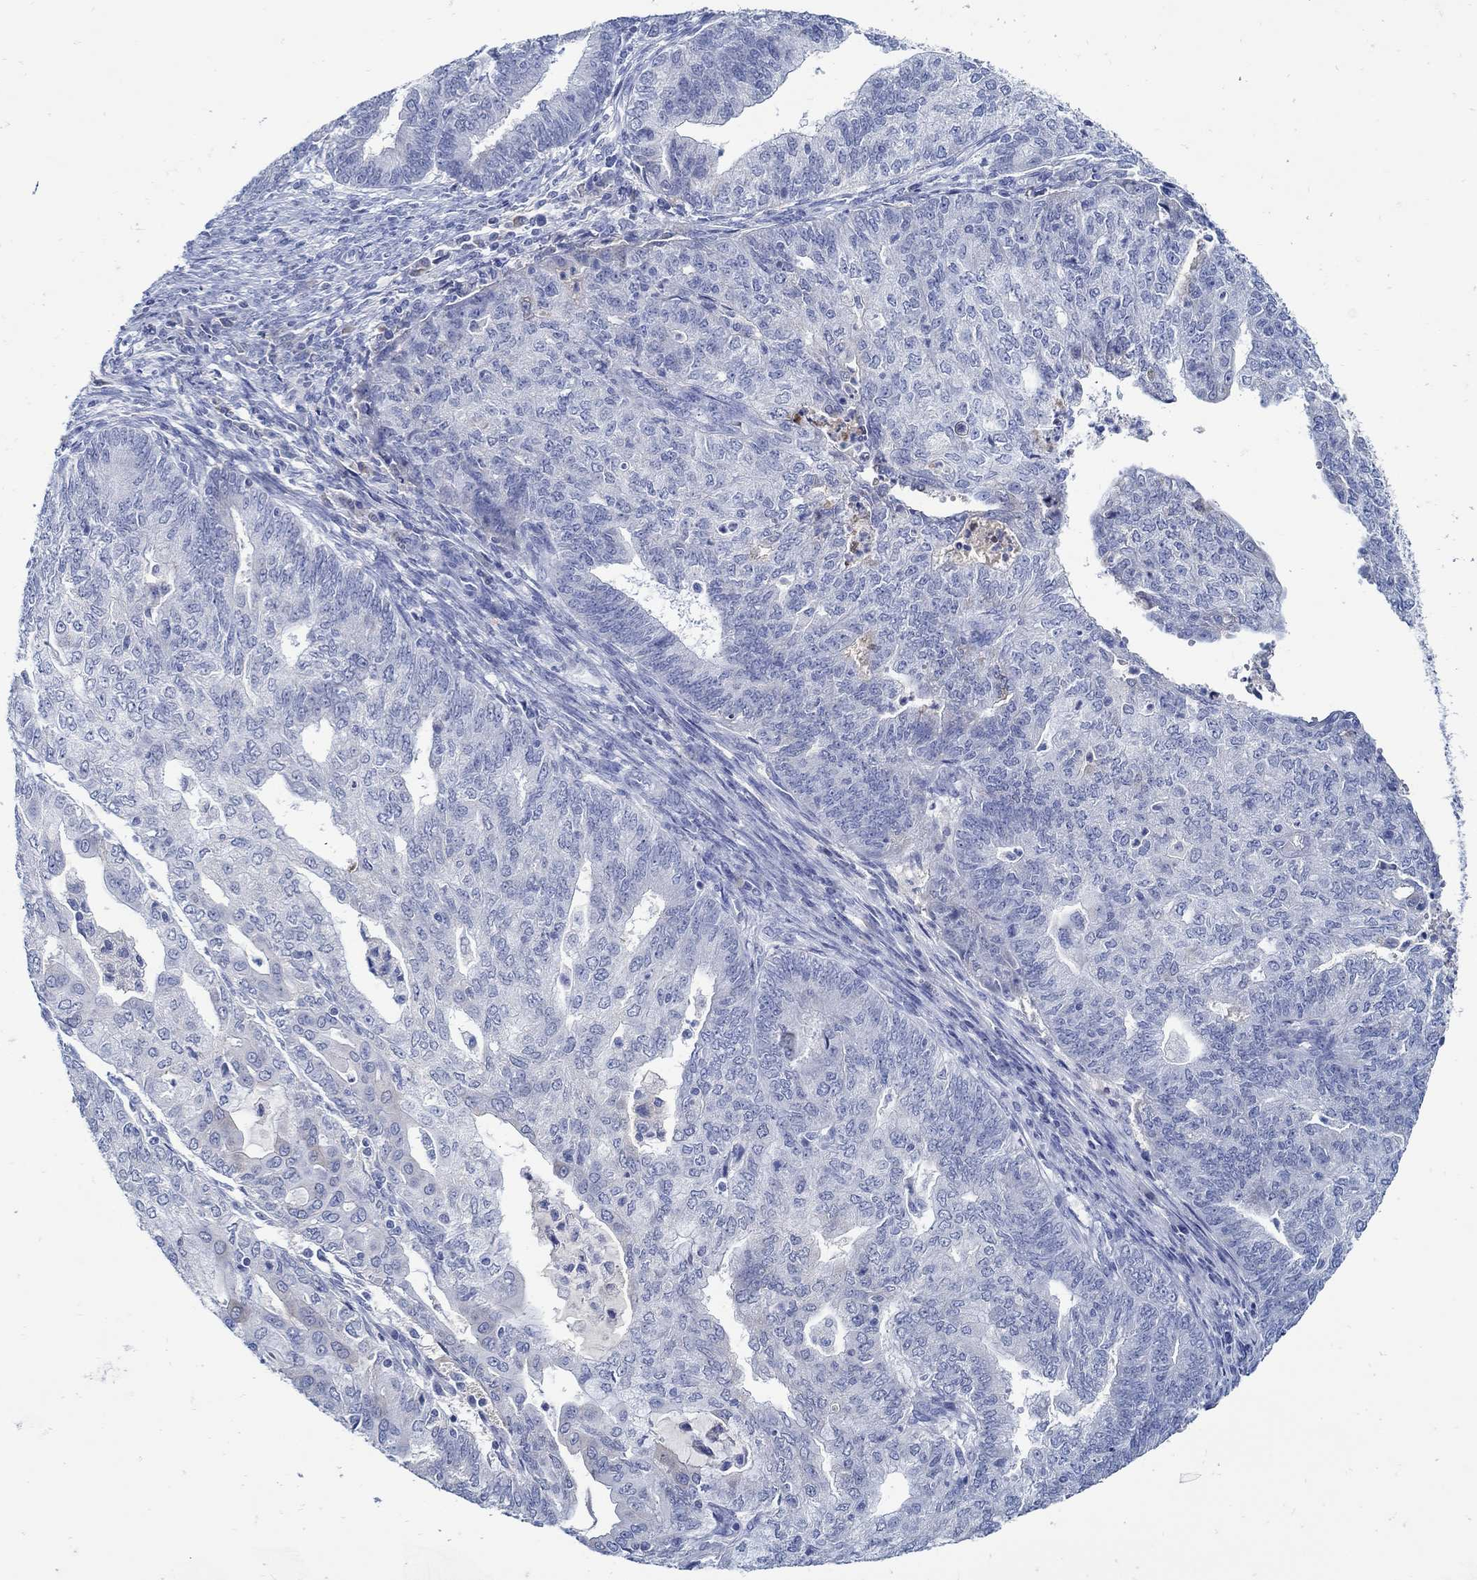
{"staining": {"intensity": "negative", "quantity": "none", "location": "none"}, "tissue": "endometrial cancer", "cell_type": "Tumor cells", "image_type": "cancer", "snomed": [{"axis": "morphology", "description": "Adenocarcinoma, NOS"}, {"axis": "topography", "description": "Endometrium"}], "caption": "Immunohistochemistry micrograph of human adenocarcinoma (endometrial) stained for a protein (brown), which displays no positivity in tumor cells.", "gene": "PAX9", "patient": {"sex": "female", "age": 82}}